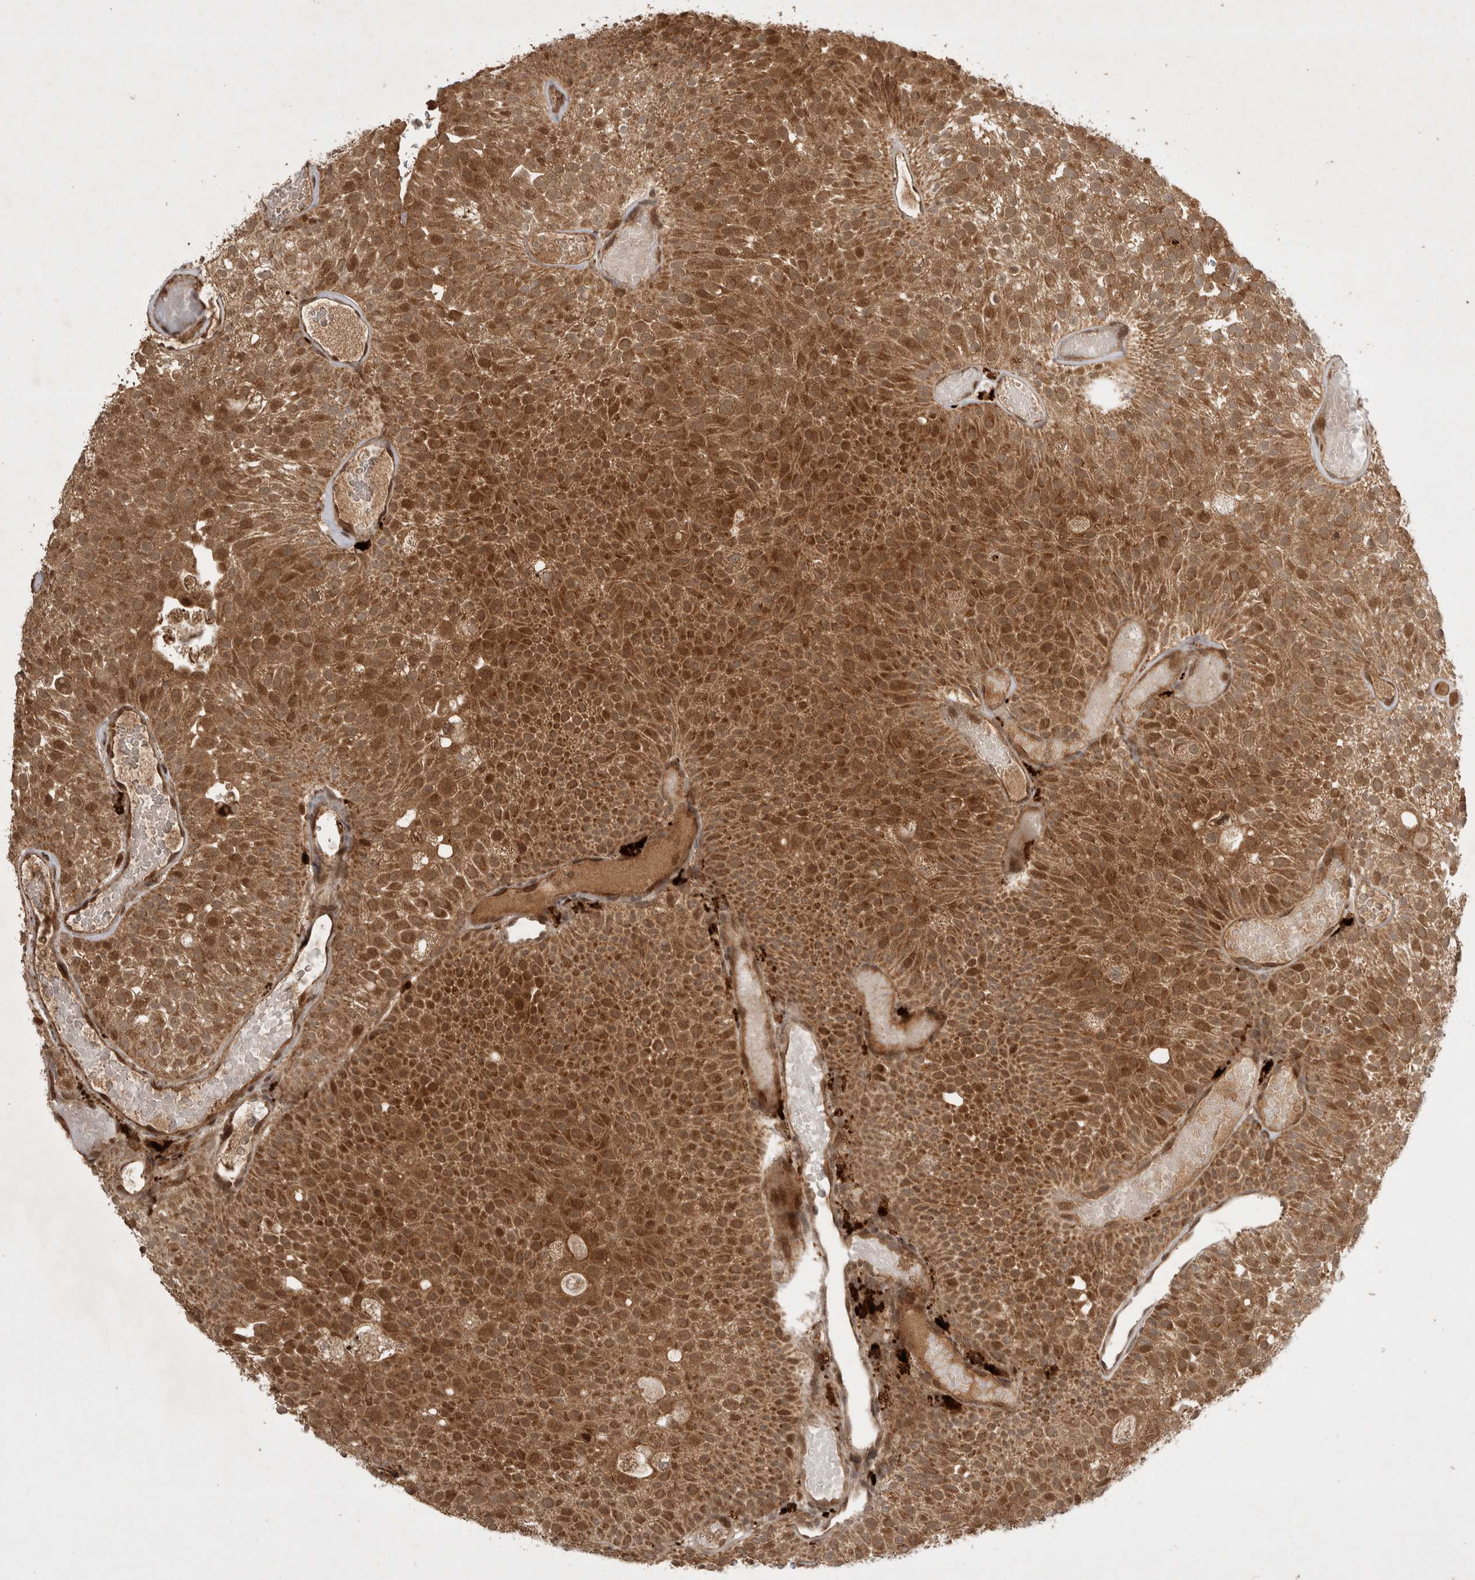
{"staining": {"intensity": "strong", "quantity": ">75%", "location": "cytoplasmic/membranous,nuclear"}, "tissue": "urothelial cancer", "cell_type": "Tumor cells", "image_type": "cancer", "snomed": [{"axis": "morphology", "description": "Urothelial carcinoma, Low grade"}, {"axis": "topography", "description": "Urinary bladder"}], "caption": "This photomicrograph demonstrates IHC staining of urothelial cancer, with high strong cytoplasmic/membranous and nuclear expression in approximately >75% of tumor cells.", "gene": "FAM221A", "patient": {"sex": "male", "age": 78}}